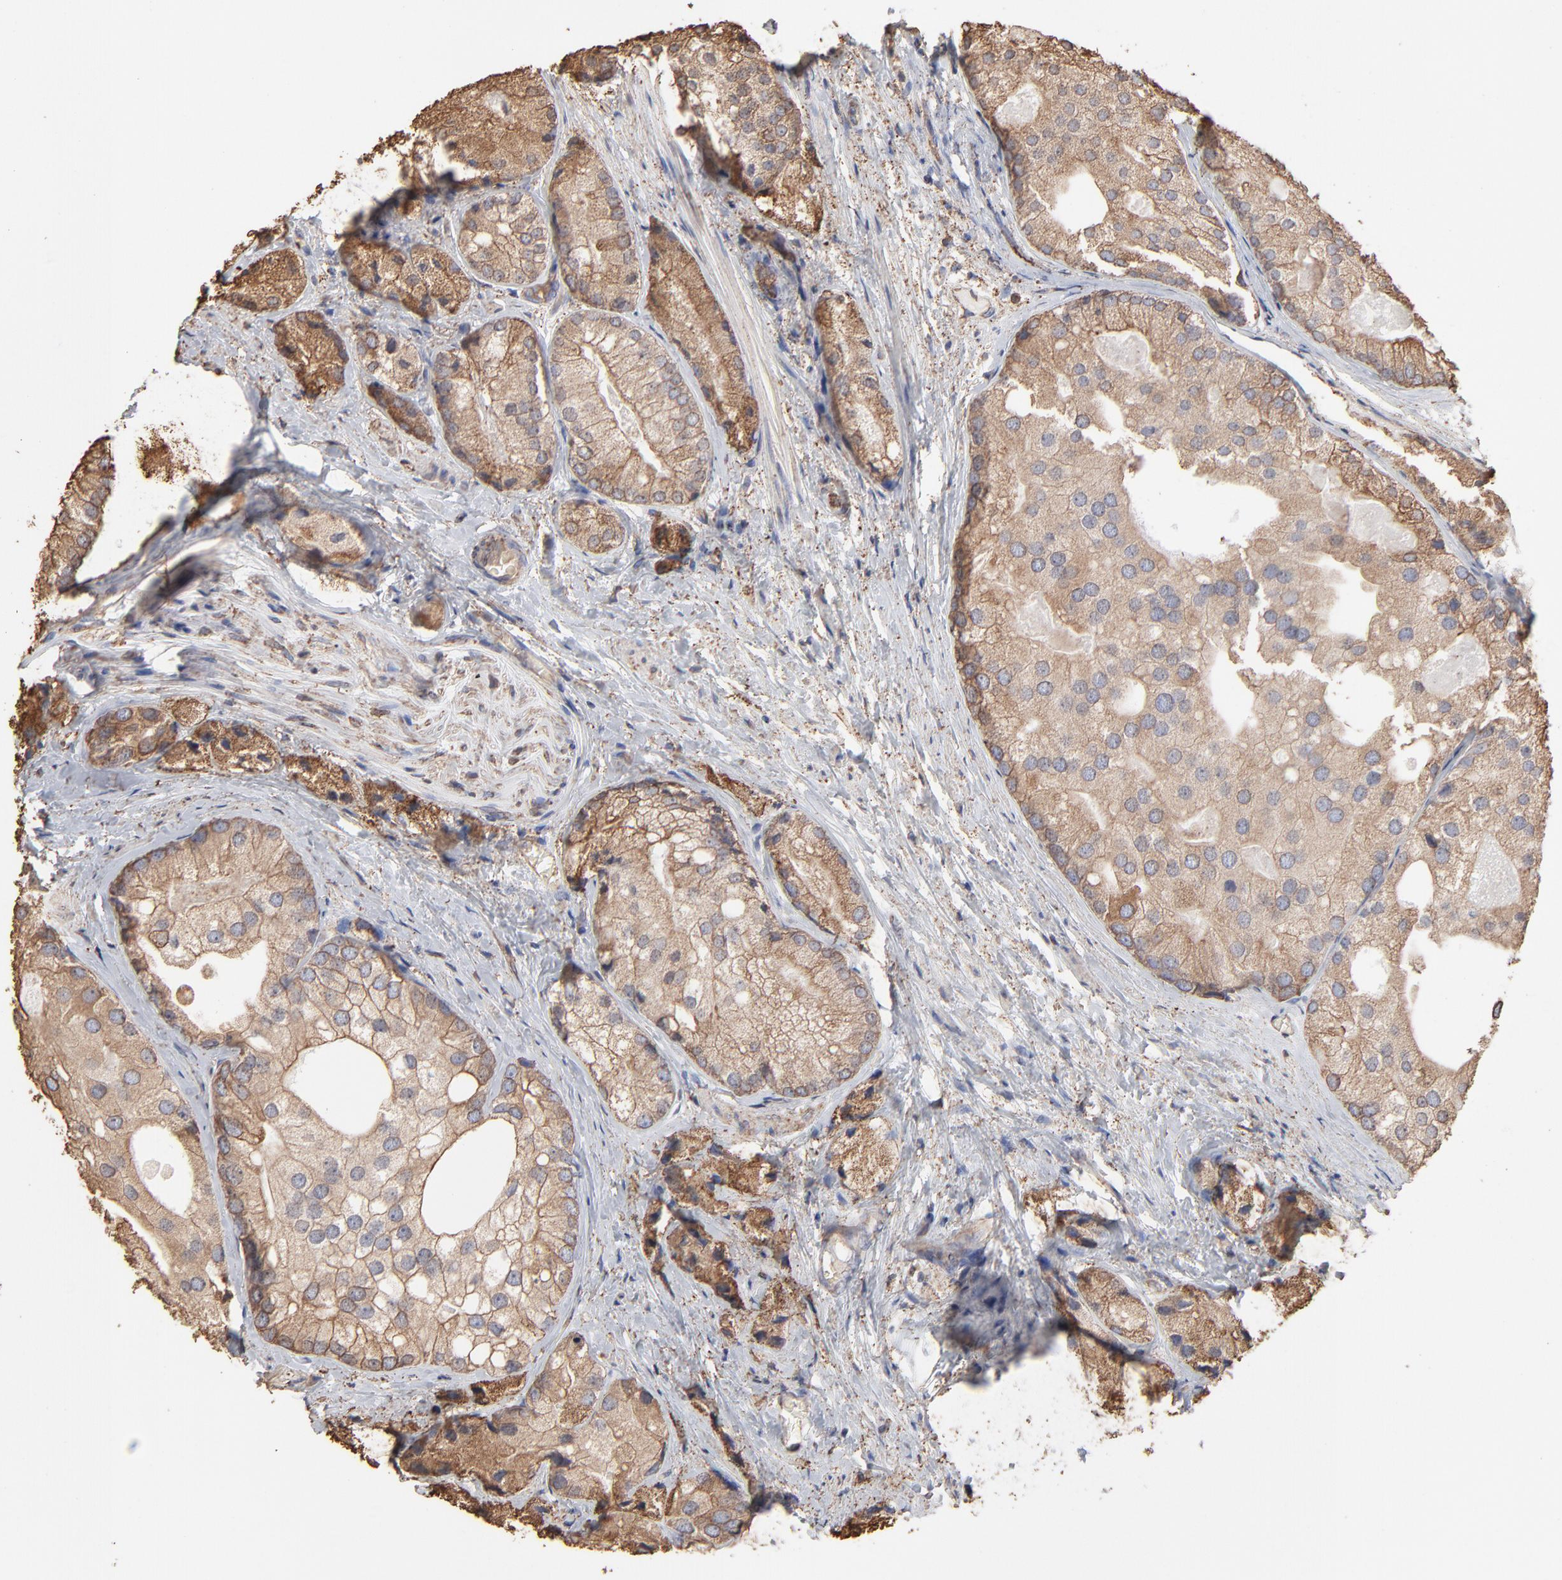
{"staining": {"intensity": "moderate", "quantity": ">75%", "location": "cytoplasmic/membranous"}, "tissue": "prostate cancer", "cell_type": "Tumor cells", "image_type": "cancer", "snomed": [{"axis": "morphology", "description": "Adenocarcinoma, Low grade"}, {"axis": "topography", "description": "Prostate"}], "caption": "High-magnification brightfield microscopy of prostate cancer stained with DAB (3,3'-diaminobenzidine) (brown) and counterstained with hematoxylin (blue). tumor cells exhibit moderate cytoplasmic/membranous positivity is seen in about>75% of cells.", "gene": "PDIA3", "patient": {"sex": "male", "age": 69}}